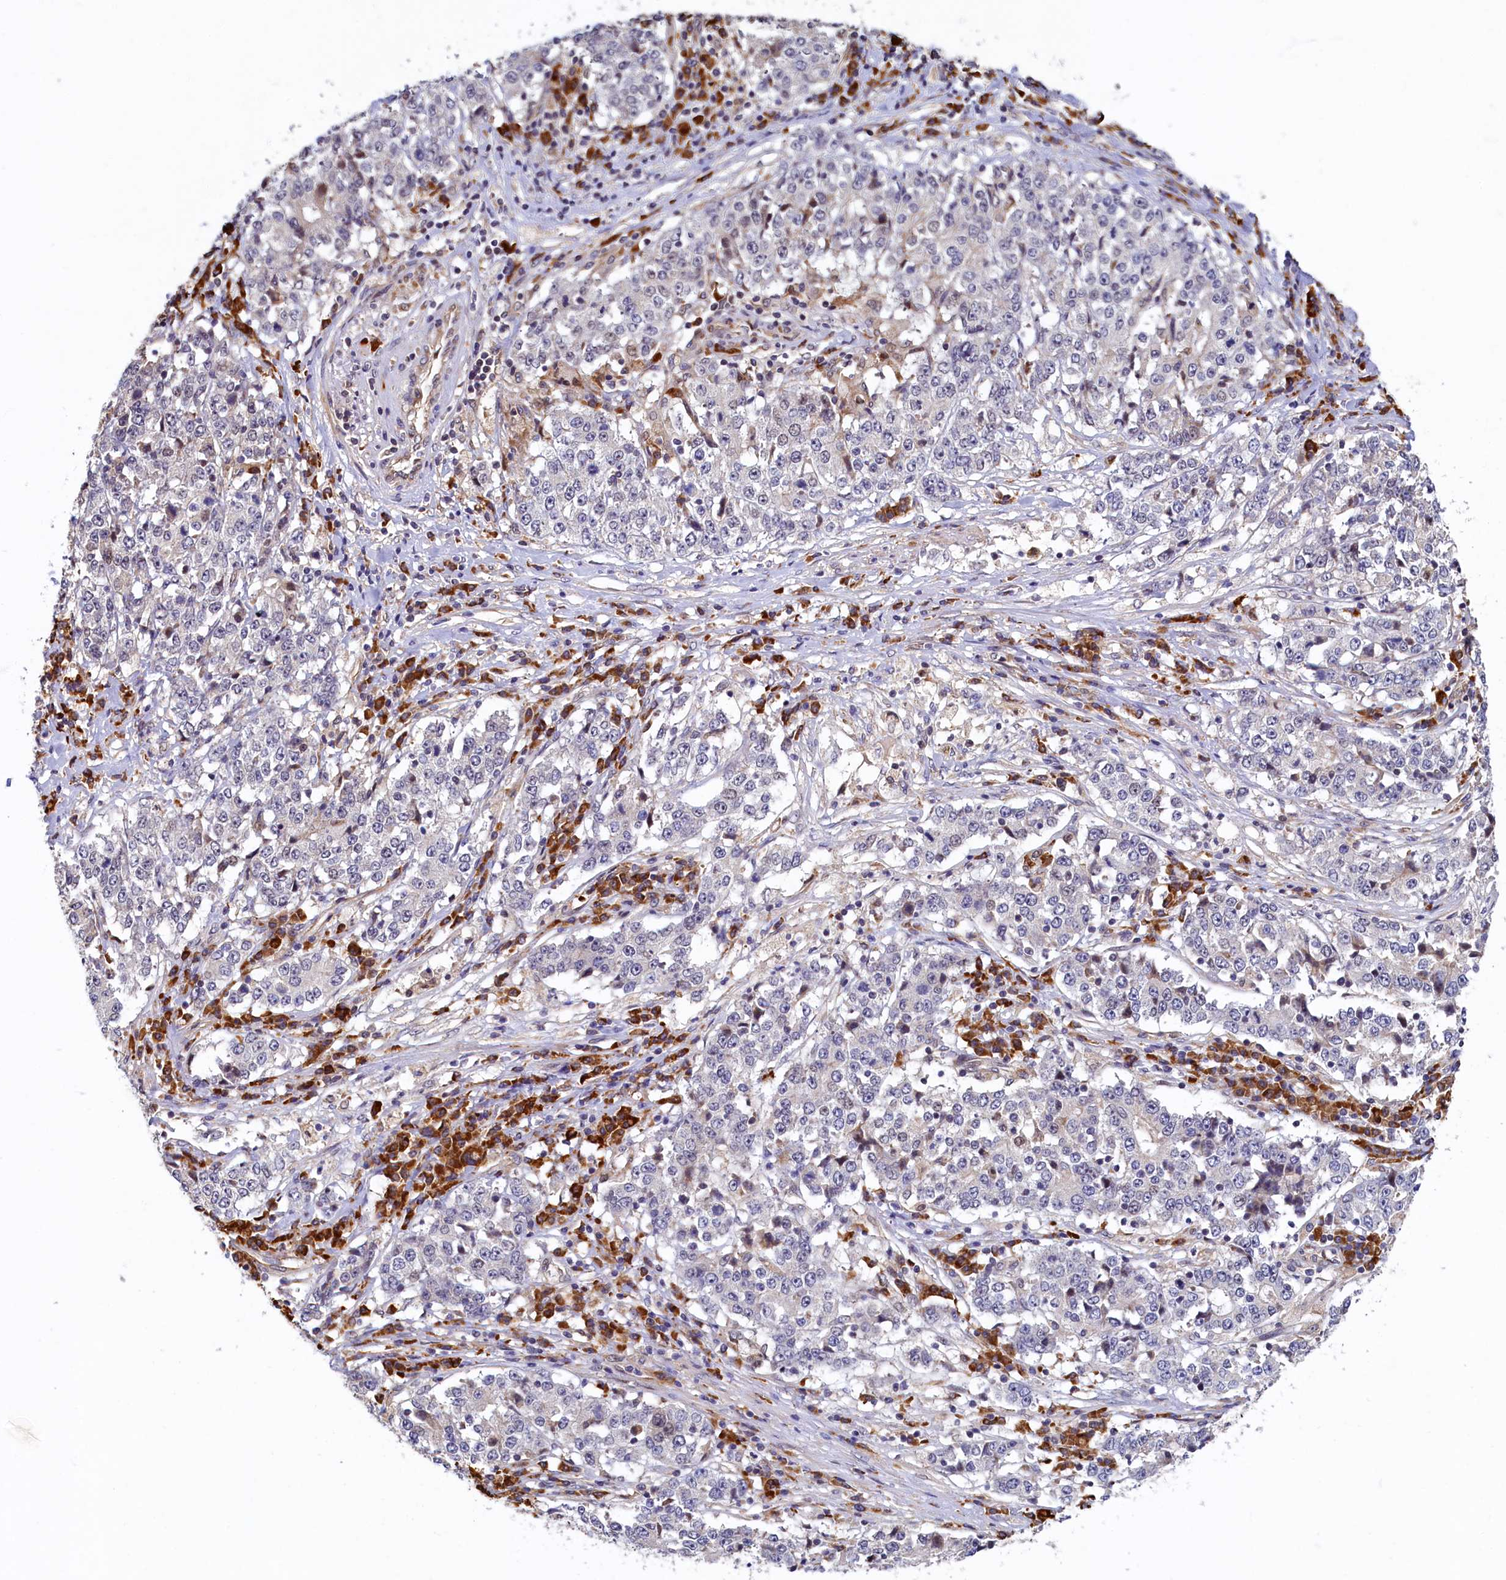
{"staining": {"intensity": "negative", "quantity": "none", "location": "none"}, "tissue": "stomach cancer", "cell_type": "Tumor cells", "image_type": "cancer", "snomed": [{"axis": "morphology", "description": "Adenocarcinoma, NOS"}, {"axis": "topography", "description": "Stomach"}], "caption": "DAB (3,3'-diaminobenzidine) immunohistochemical staining of stomach adenocarcinoma displays no significant expression in tumor cells.", "gene": "SLC16A14", "patient": {"sex": "male", "age": 59}}